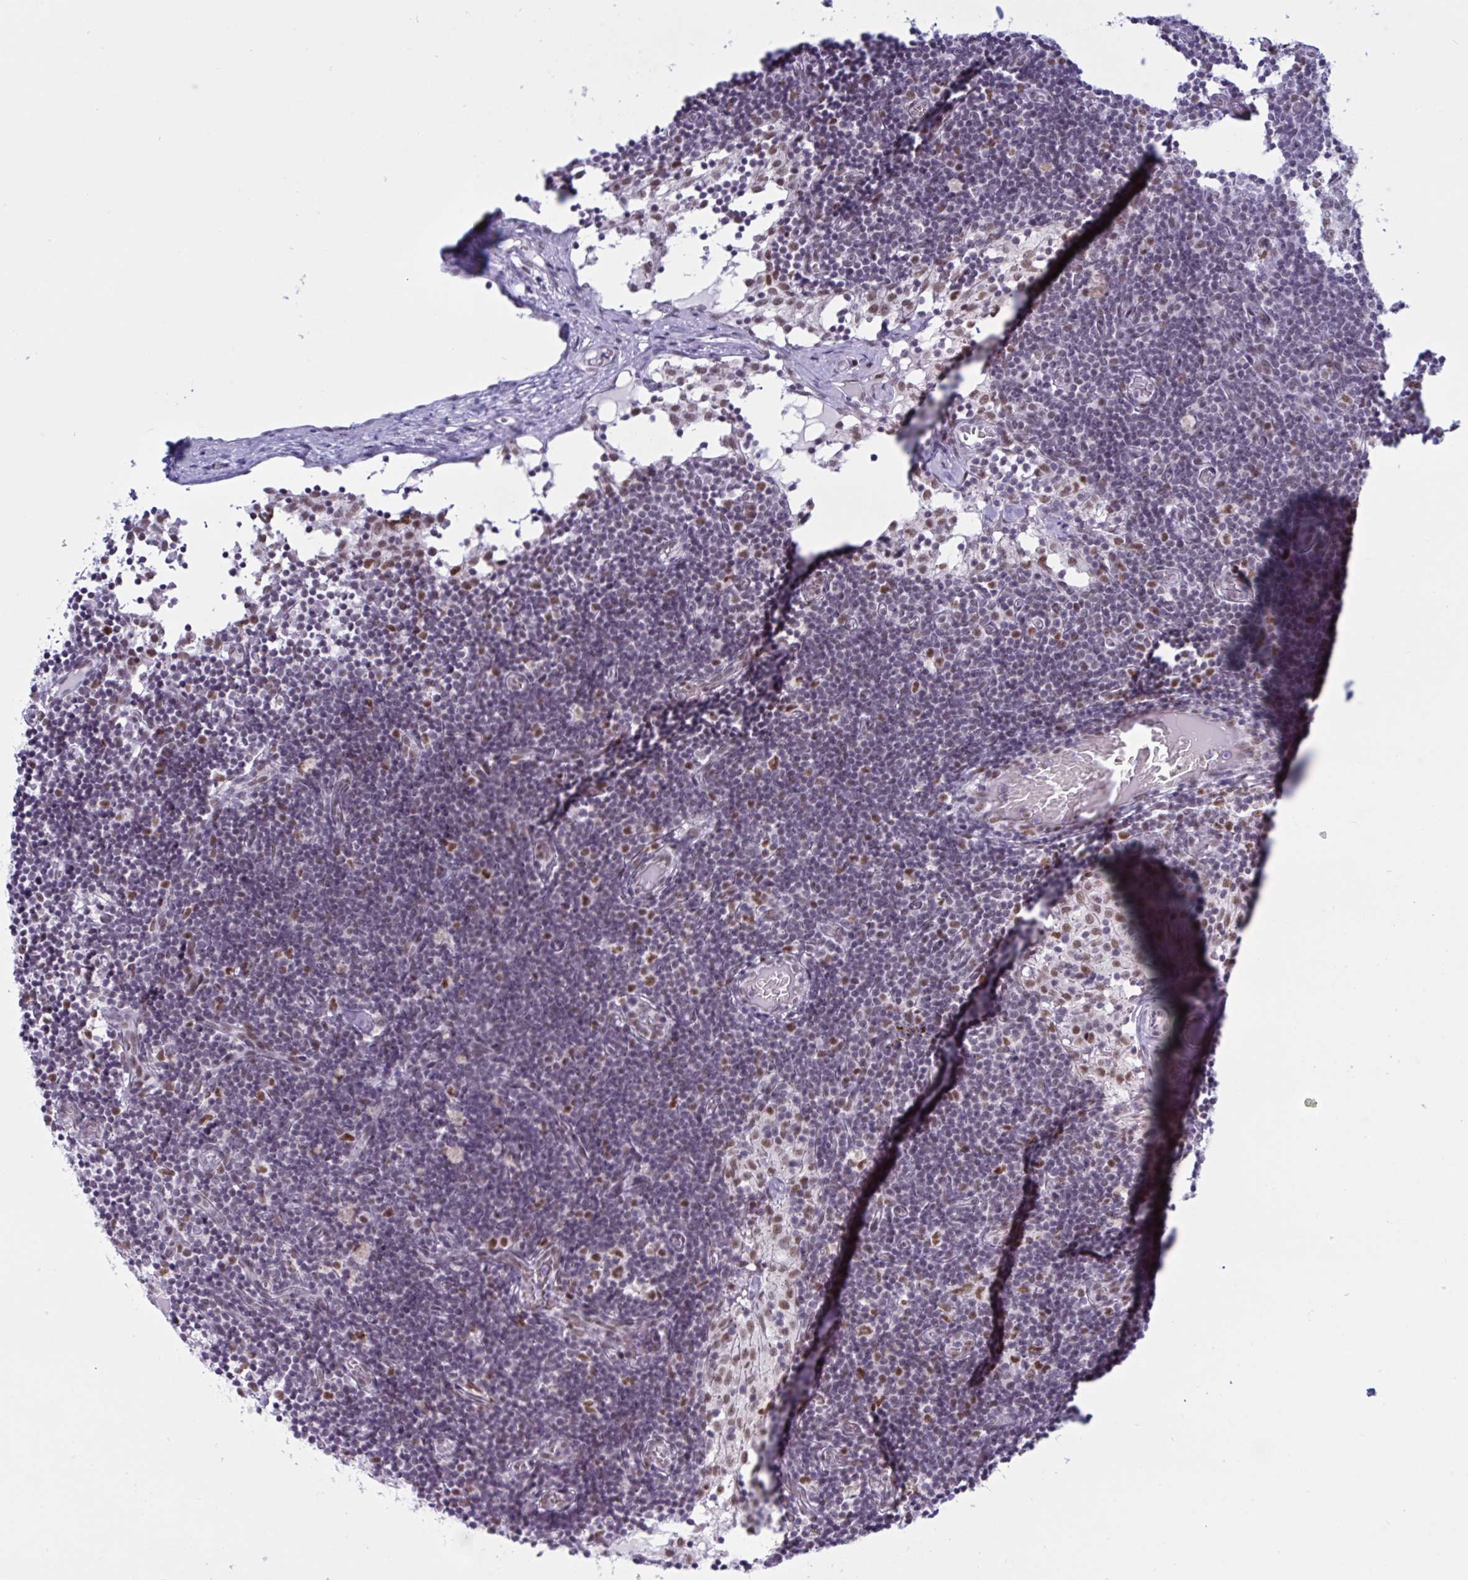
{"staining": {"intensity": "moderate", "quantity": "<25%", "location": "nuclear"}, "tissue": "lymph node", "cell_type": "Germinal center cells", "image_type": "normal", "snomed": [{"axis": "morphology", "description": "Normal tissue, NOS"}, {"axis": "topography", "description": "Lymph node"}], "caption": "Protein expression analysis of normal human lymph node reveals moderate nuclear staining in approximately <25% of germinal center cells.", "gene": "PPP1R10", "patient": {"sex": "female", "age": 31}}